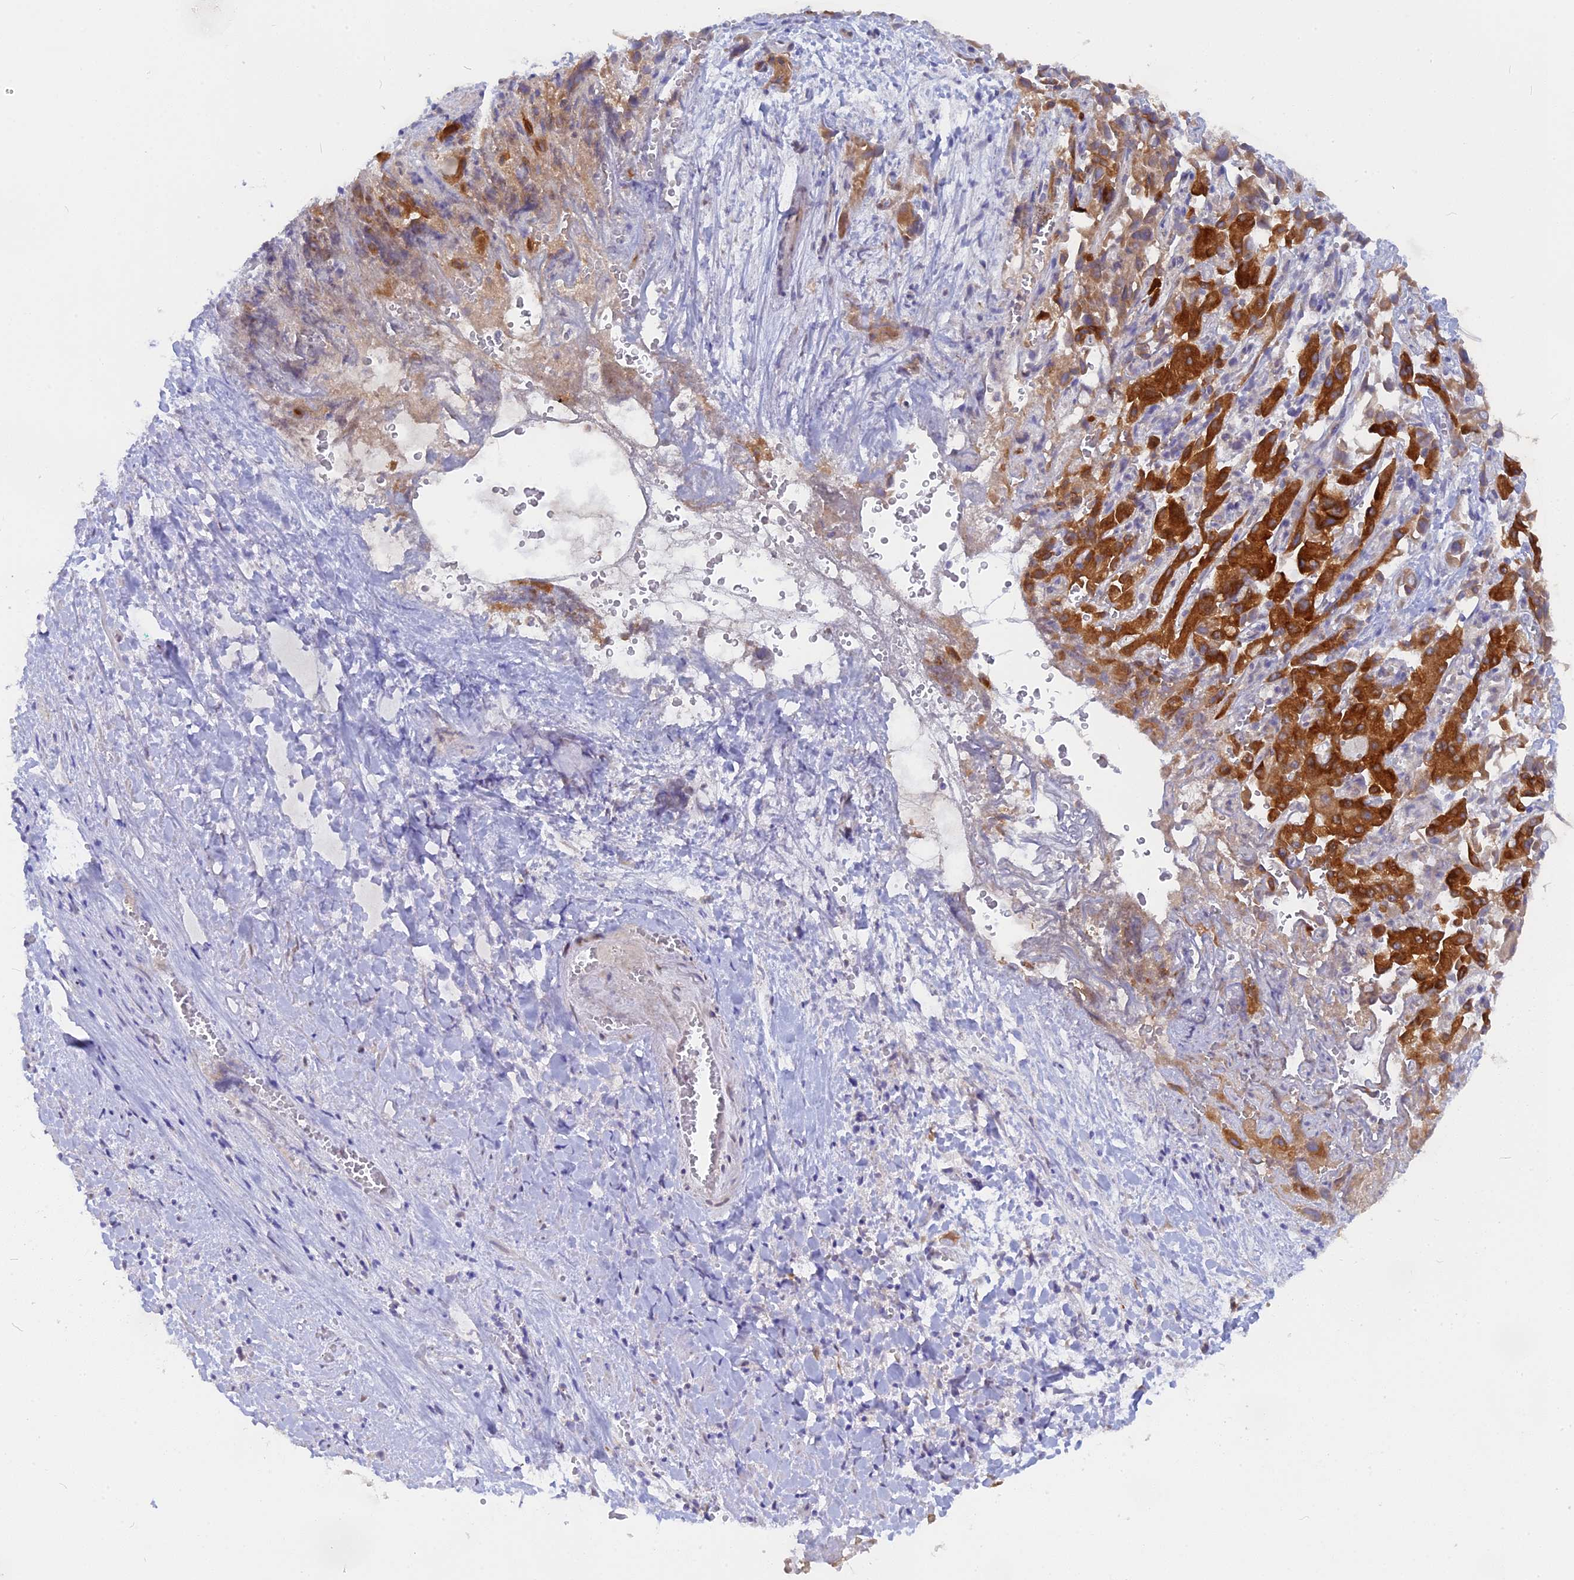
{"staining": {"intensity": "strong", "quantity": "25%-75%", "location": "cytoplasmic/membranous"}, "tissue": "liver cancer", "cell_type": "Tumor cells", "image_type": "cancer", "snomed": [{"axis": "morphology", "description": "Cholangiocarcinoma"}, {"axis": "topography", "description": "Liver"}], "caption": "IHC of liver cancer shows high levels of strong cytoplasmic/membranous positivity in approximately 25%-75% of tumor cells.", "gene": "TLCD1", "patient": {"sex": "female", "age": 52}}